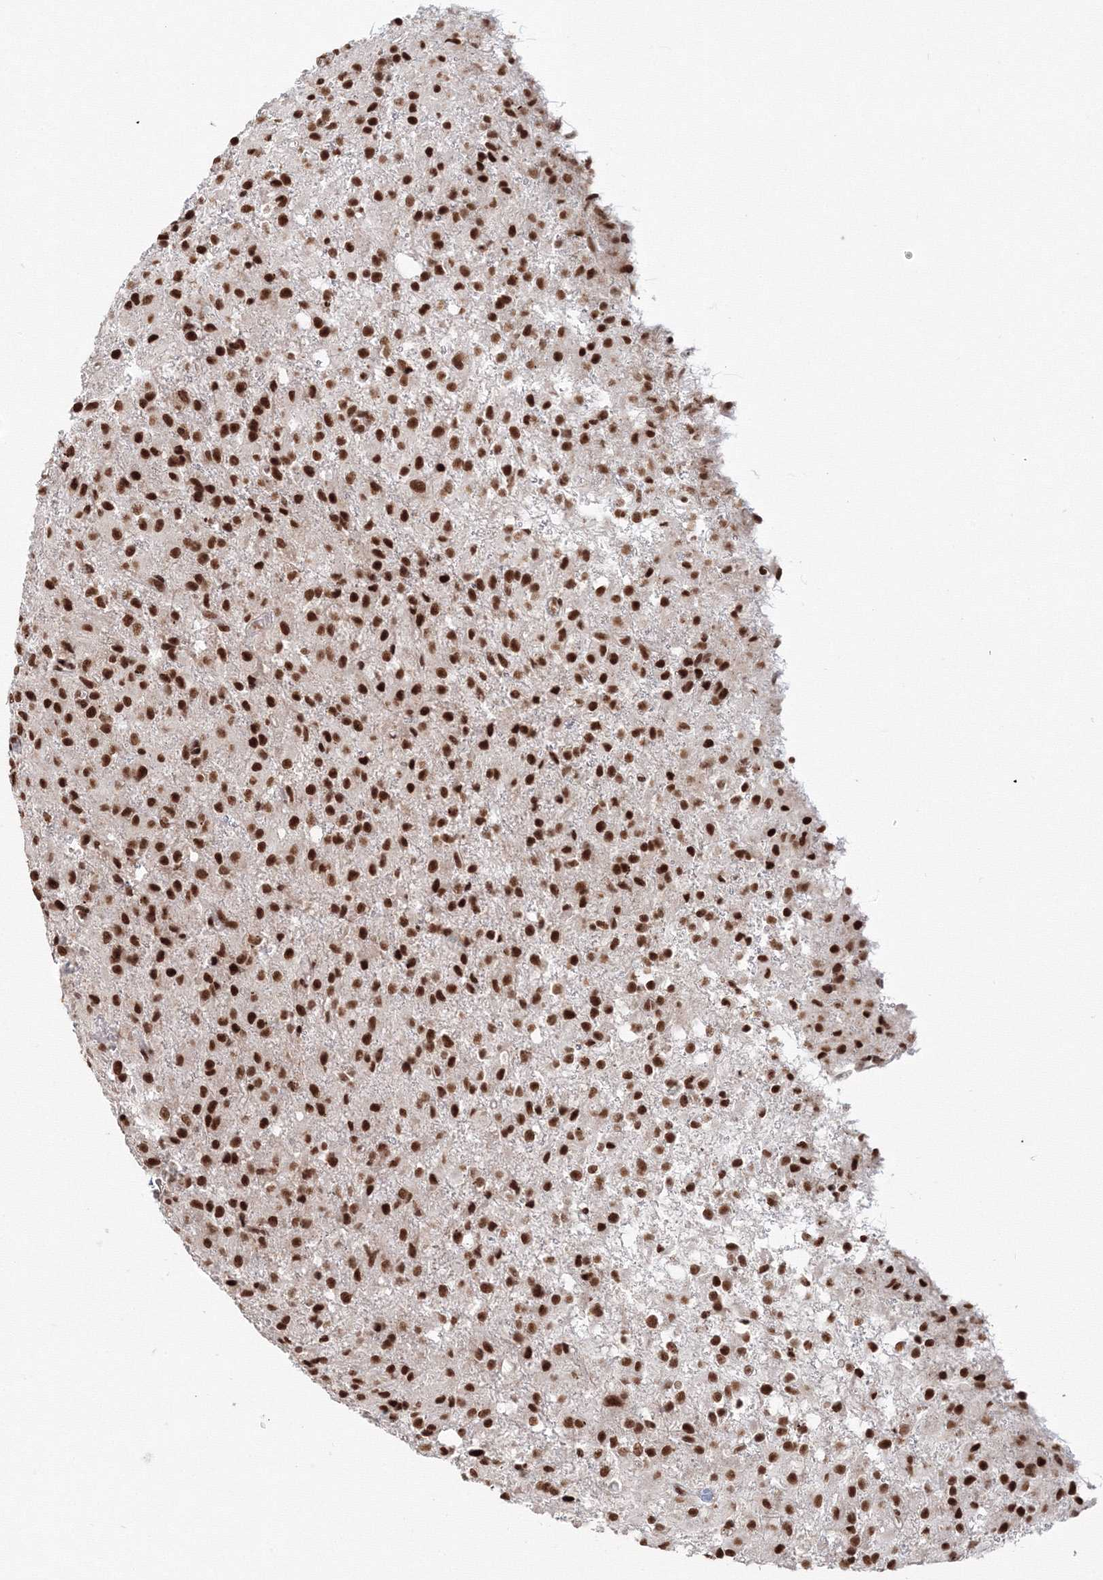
{"staining": {"intensity": "strong", "quantity": ">75%", "location": "nuclear"}, "tissue": "glioma", "cell_type": "Tumor cells", "image_type": "cancer", "snomed": [{"axis": "morphology", "description": "Glioma, malignant, High grade"}, {"axis": "topography", "description": "Brain"}], "caption": "Strong nuclear expression is identified in approximately >75% of tumor cells in malignant glioma (high-grade).", "gene": "KIF20A", "patient": {"sex": "female", "age": 59}}